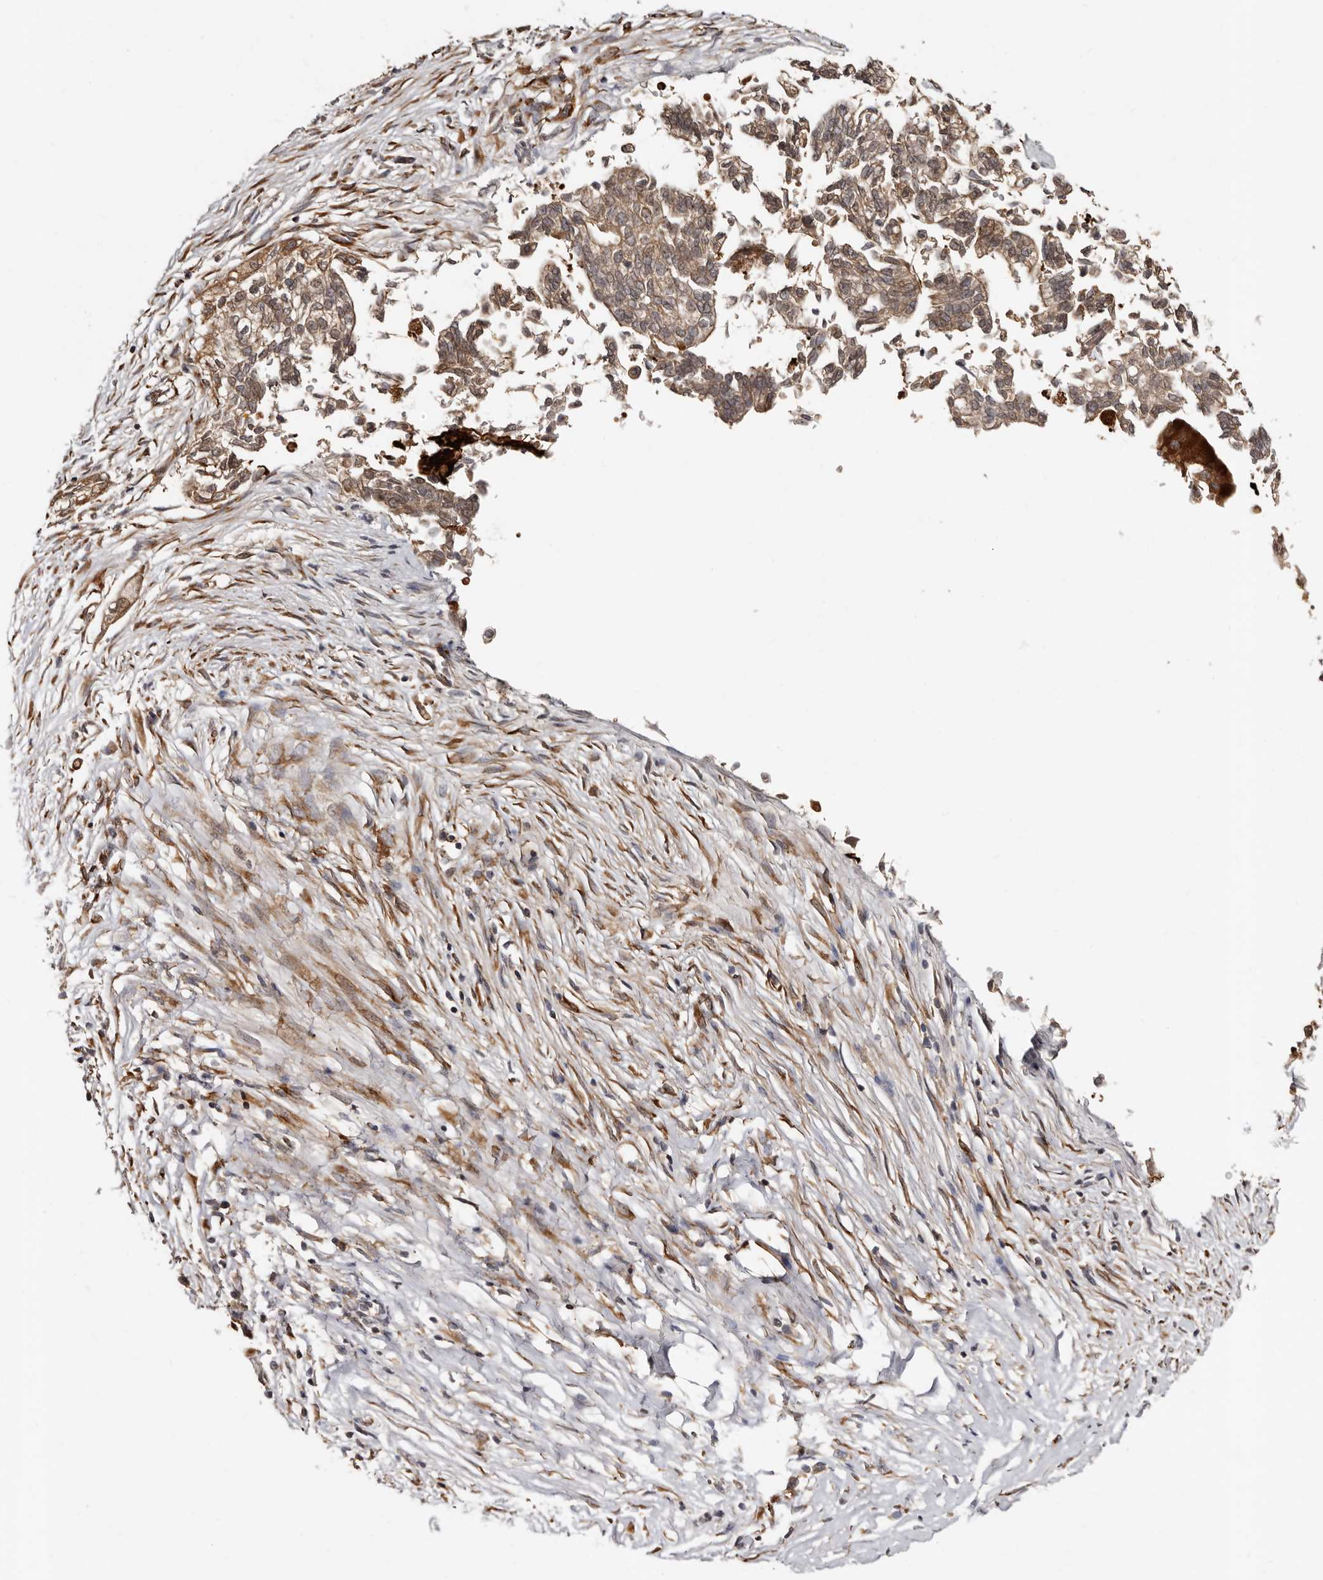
{"staining": {"intensity": "weak", "quantity": ">75%", "location": "cytoplasmic/membranous"}, "tissue": "pancreatic cancer", "cell_type": "Tumor cells", "image_type": "cancer", "snomed": [{"axis": "morphology", "description": "Adenocarcinoma, NOS"}, {"axis": "topography", "description": "Pancreas"}], "caption": "A low amount of weak cytoplasmic/membranous staining is seen in approximately >75% of tumor cells in adenocarcinoma (pancreatic) tissue.", "gene": "TBC1D22B", "patient": {"sex": "male", "age": 72}}